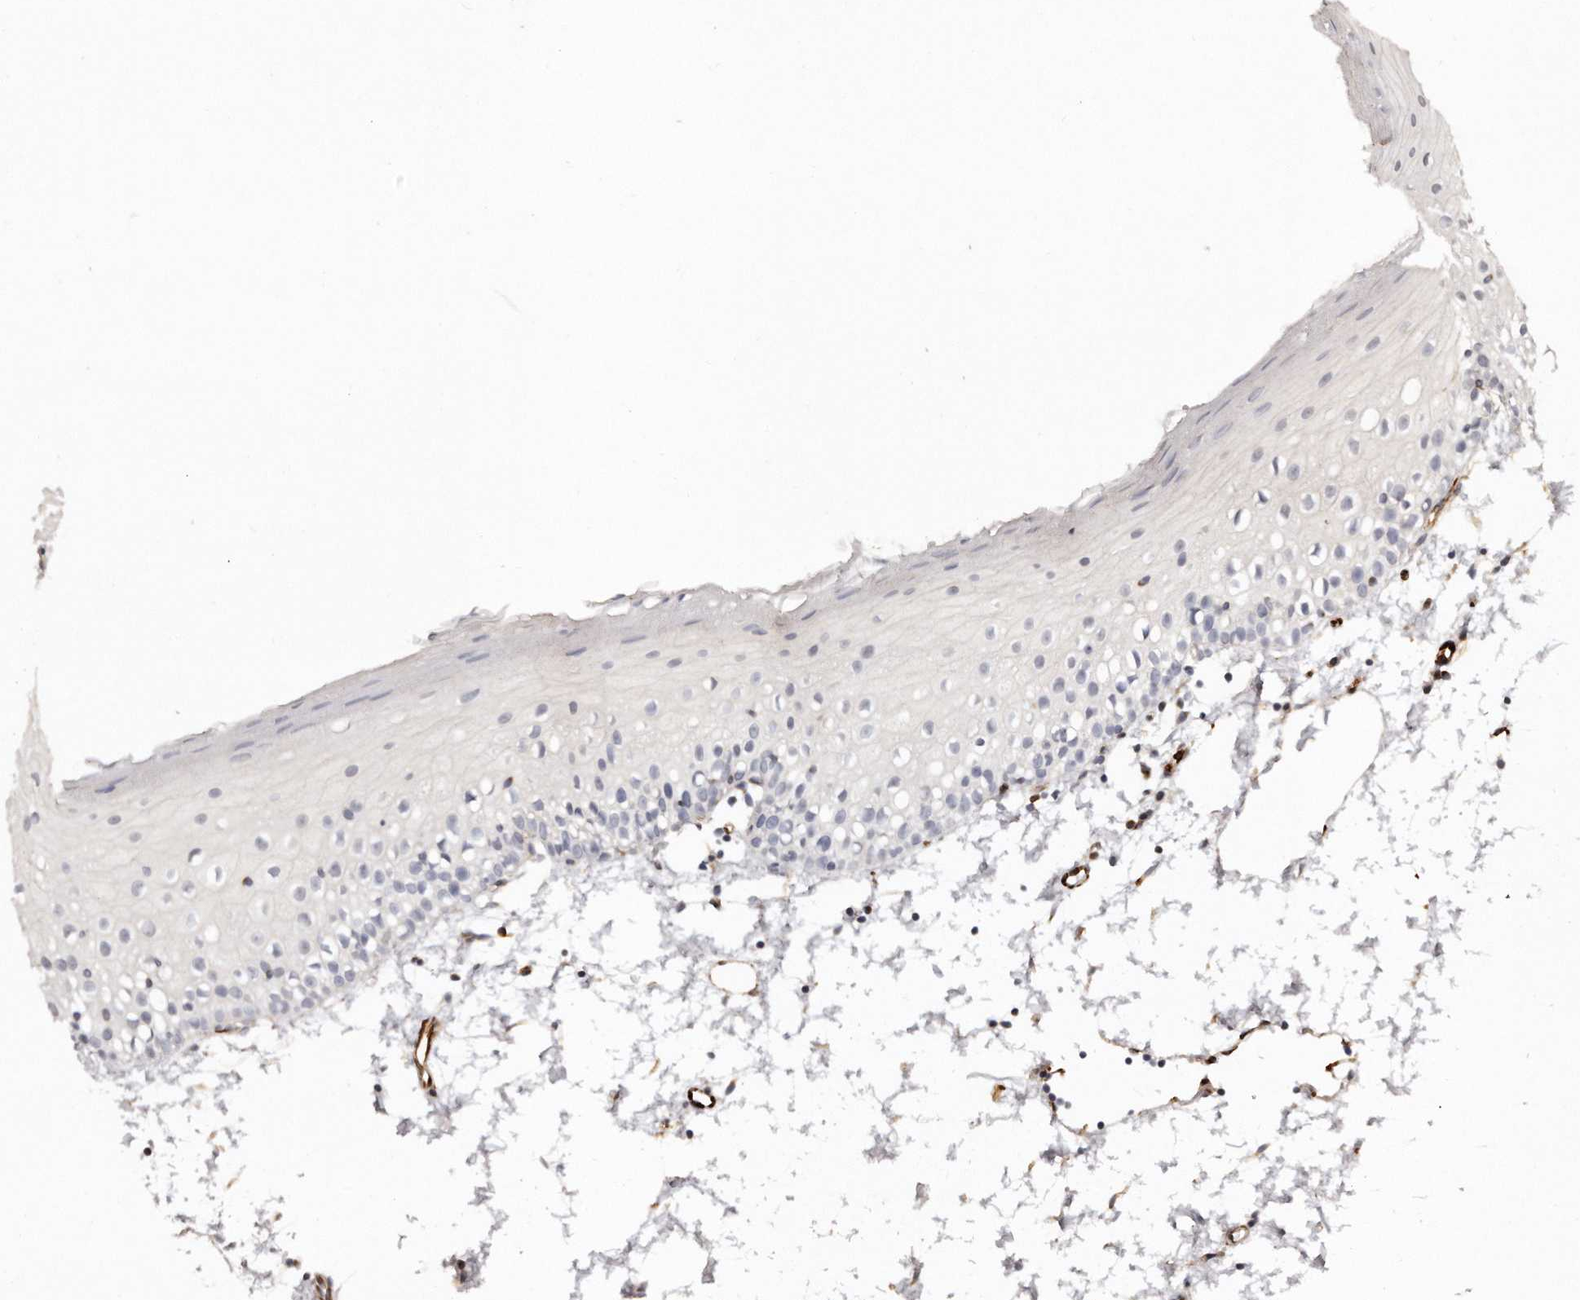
{"staining": {"intensity": "negative", "quantity": "none", "location": "none"}, "tissue": "oral mucosa", "cell_type": "Squamous epithelial cells", "image_type": "normal", "snomed": [{"axis": "morphology", "description": "Normal tissue, NOS"}, {"axis": "topography", "description": "Oral tissue"}], "caption": "Immunohistochemical staining of benign oral mucosa demonstrates no significant positivity in squamous epithelial cells.", "gene": "ZYG11A", "patient": {"sex": "male", "age": 28}}